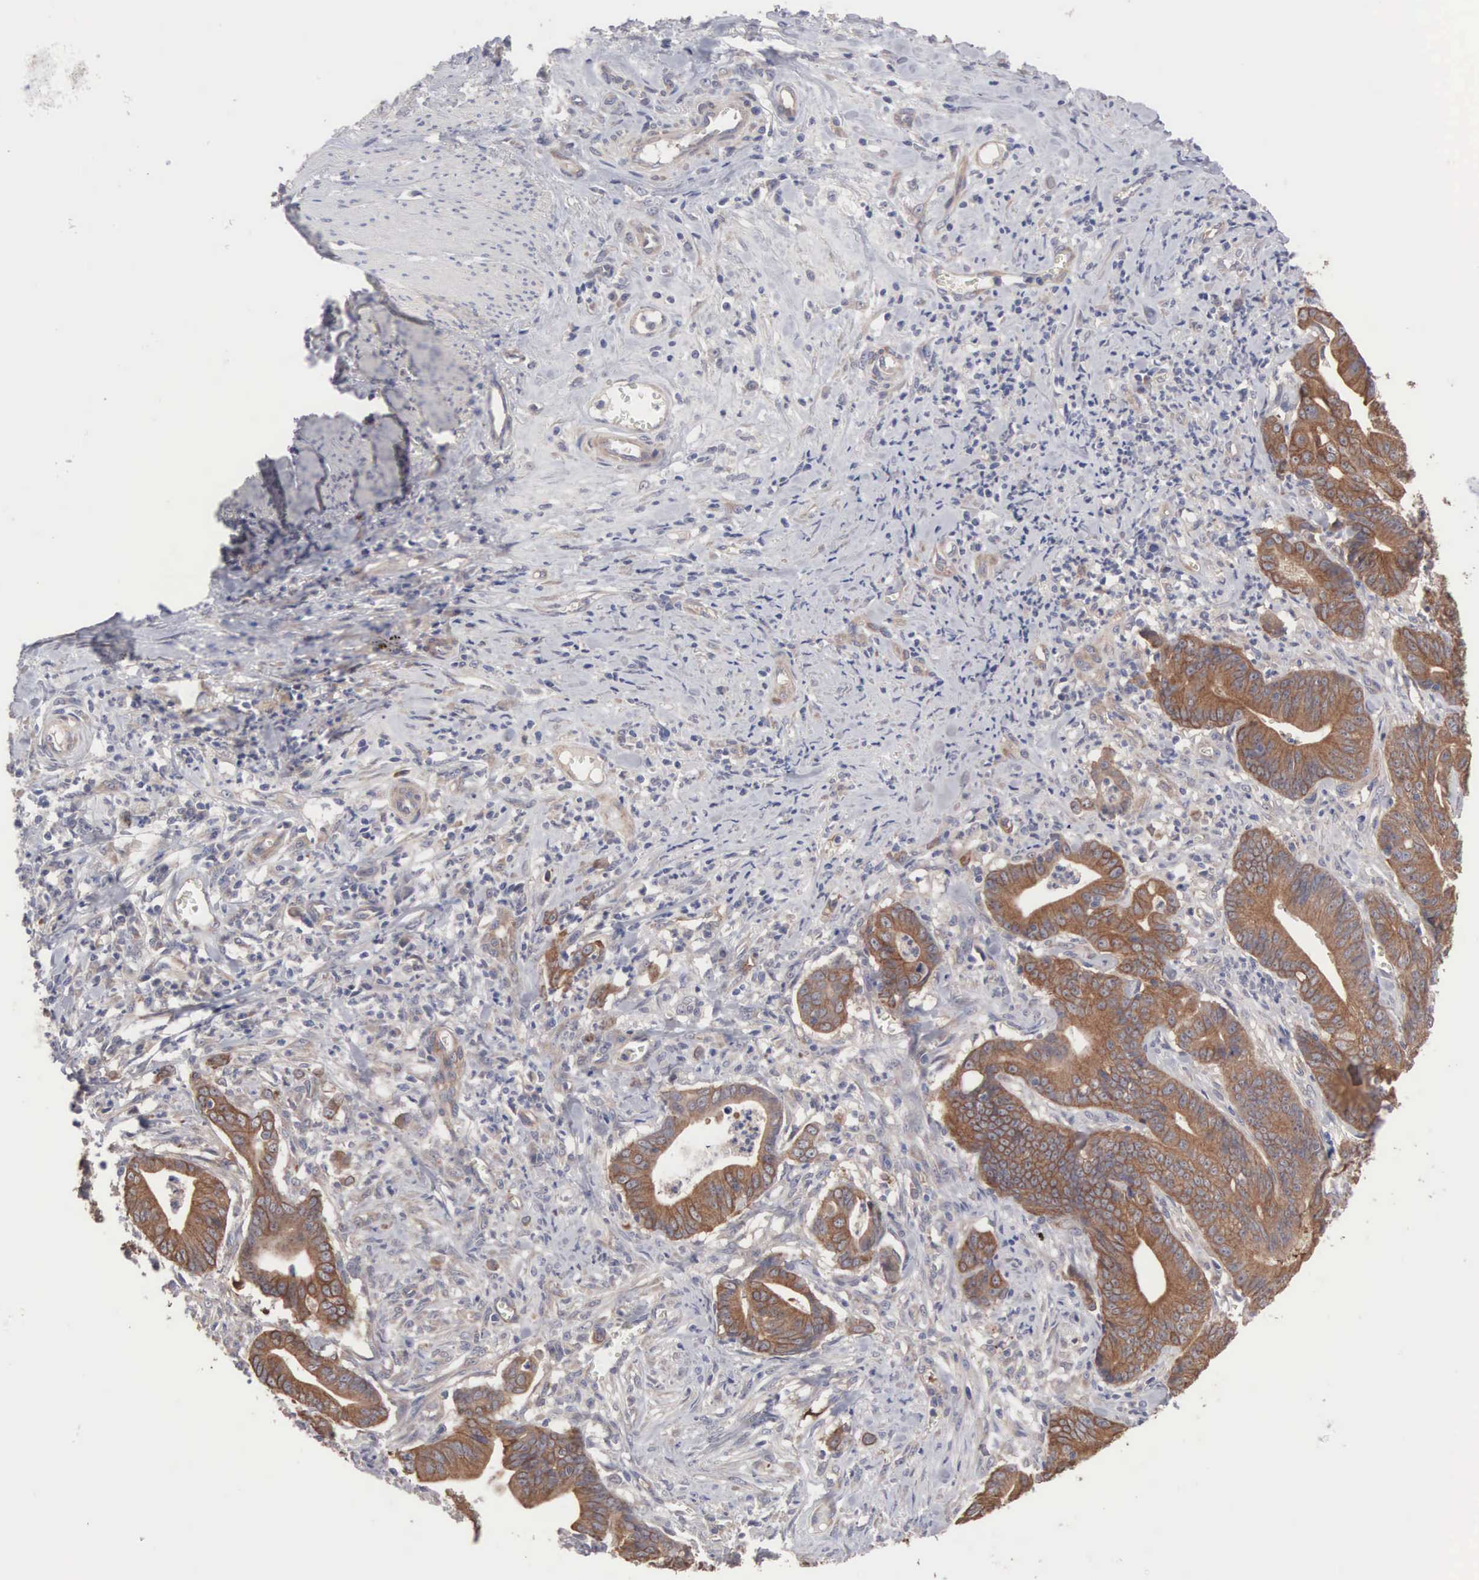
{"staining": {"intensity": "strong", "quantity": ">75%", "location": "cytoplasmic/membranous"}, "tissue": "stomach cancer", "cell_type": "Tumor cells", "image_type": "cancer", "snomed": [{"axis": "morphology", "description": "Adenocarcinoma, NOS"}, {"axis": "topography", "description": "Stomach, lower"}], "caption": "Stomach cancer tissue exhibits strong cytoplasmic/membranous positivity in approximately >75% of tumor cells, visualized by immunohistochemistry.", "gene": "INF2", "patient": {"sex": "female", "age": 86}}